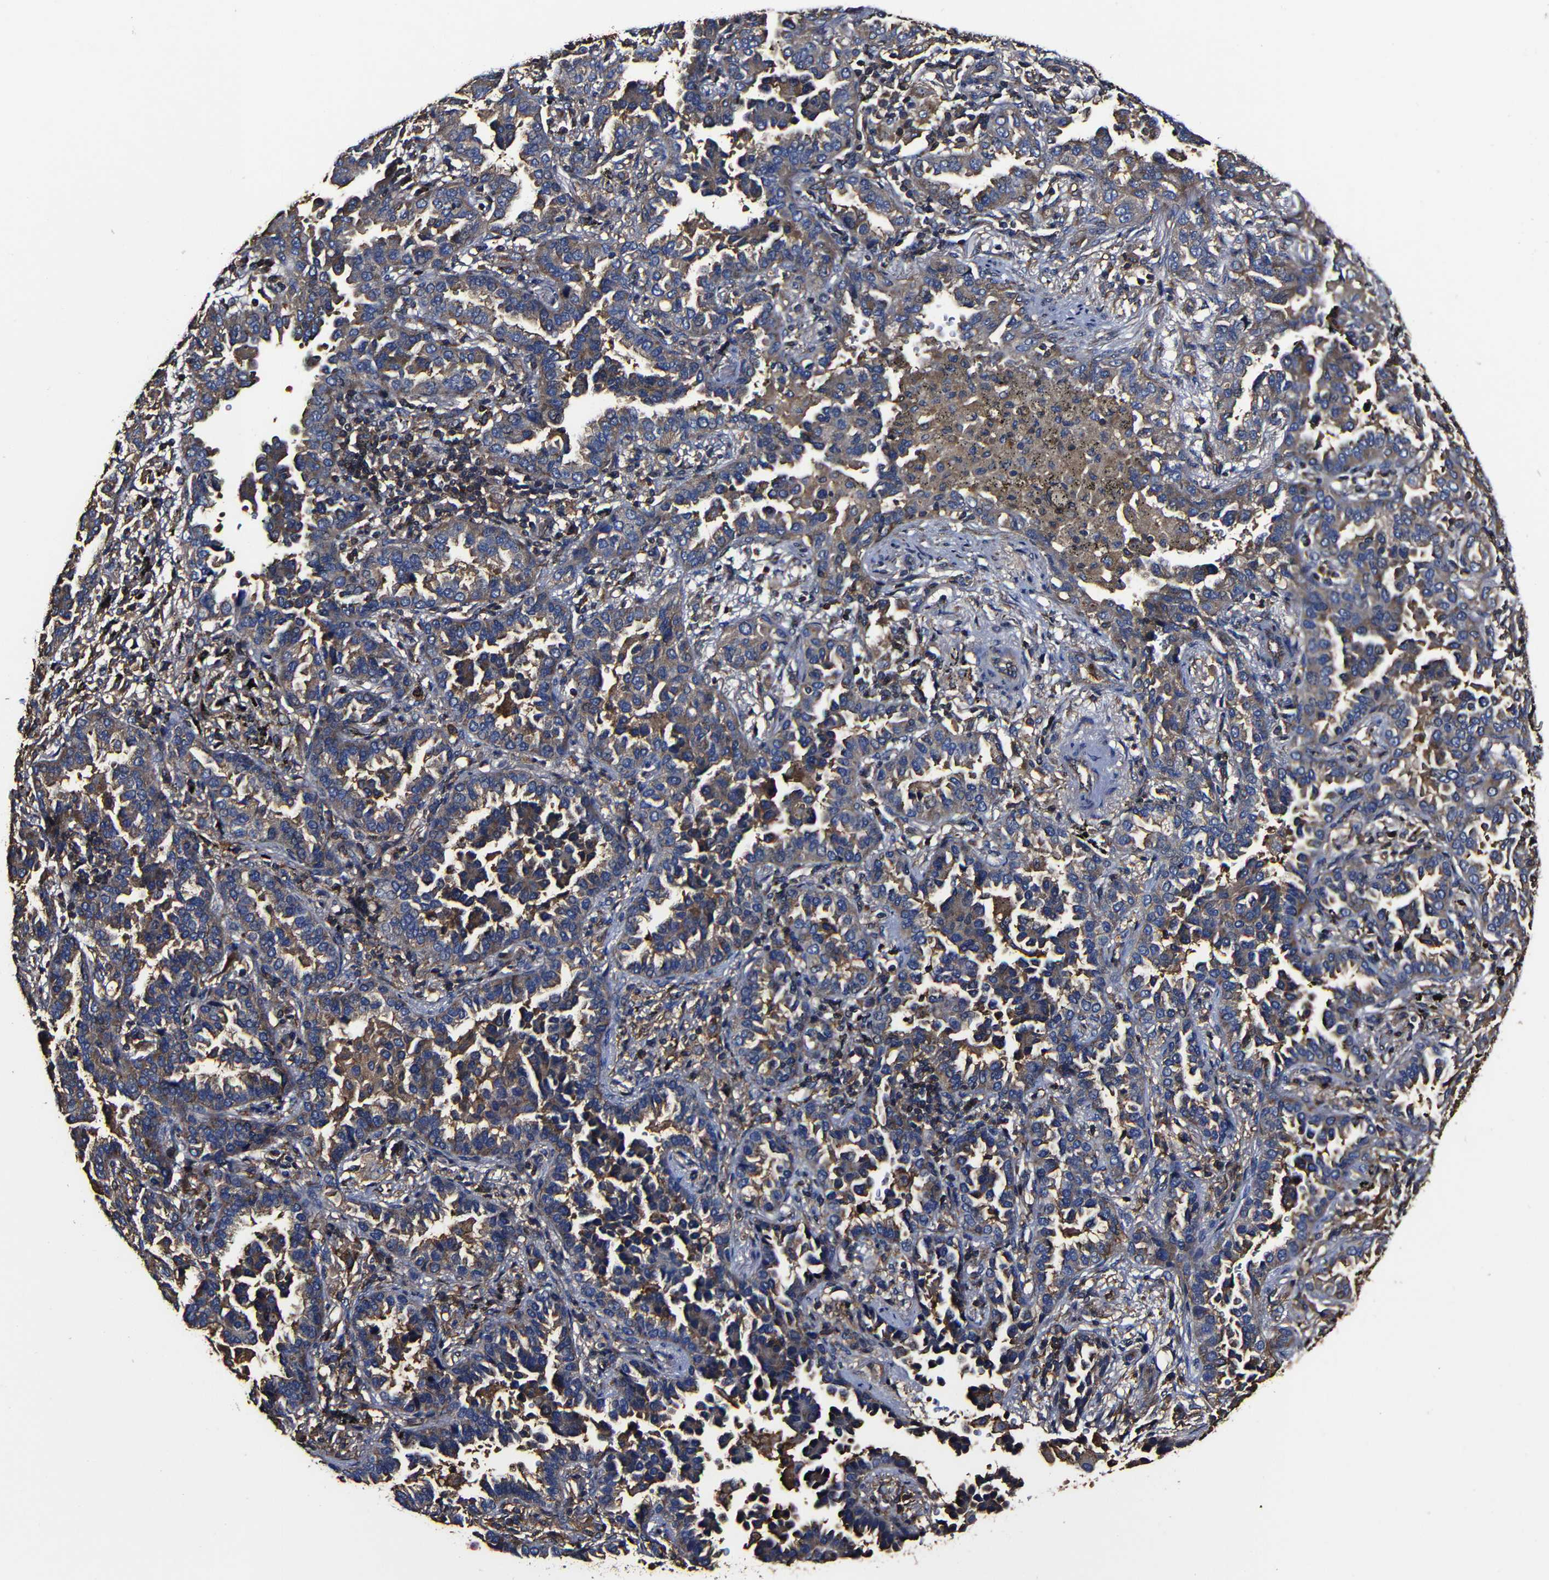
{"staining": {"intensity": "moderate", "quantity": ">75%", "location": "cytoplasmic/membranous"}, "tissue": "lung cancer", "cell_type": "Tumor cells", "image_type": "cancer", "snomed": [{"axis": "morphology", "description": "Normal tissue, NOS"}, {"axis": "morphology", "description": "Adenocarcinoma, NOS"}, {"axis": "topography", "description": "Lung"}], "caption": "IHC of human lung adenocarcinoma shows medium levels of moderate cytoplasmic/membranous positivity in approximately >75% of tumor cells.", "gene": "MSN", "patient": {"sex": "male", "age": 59}}